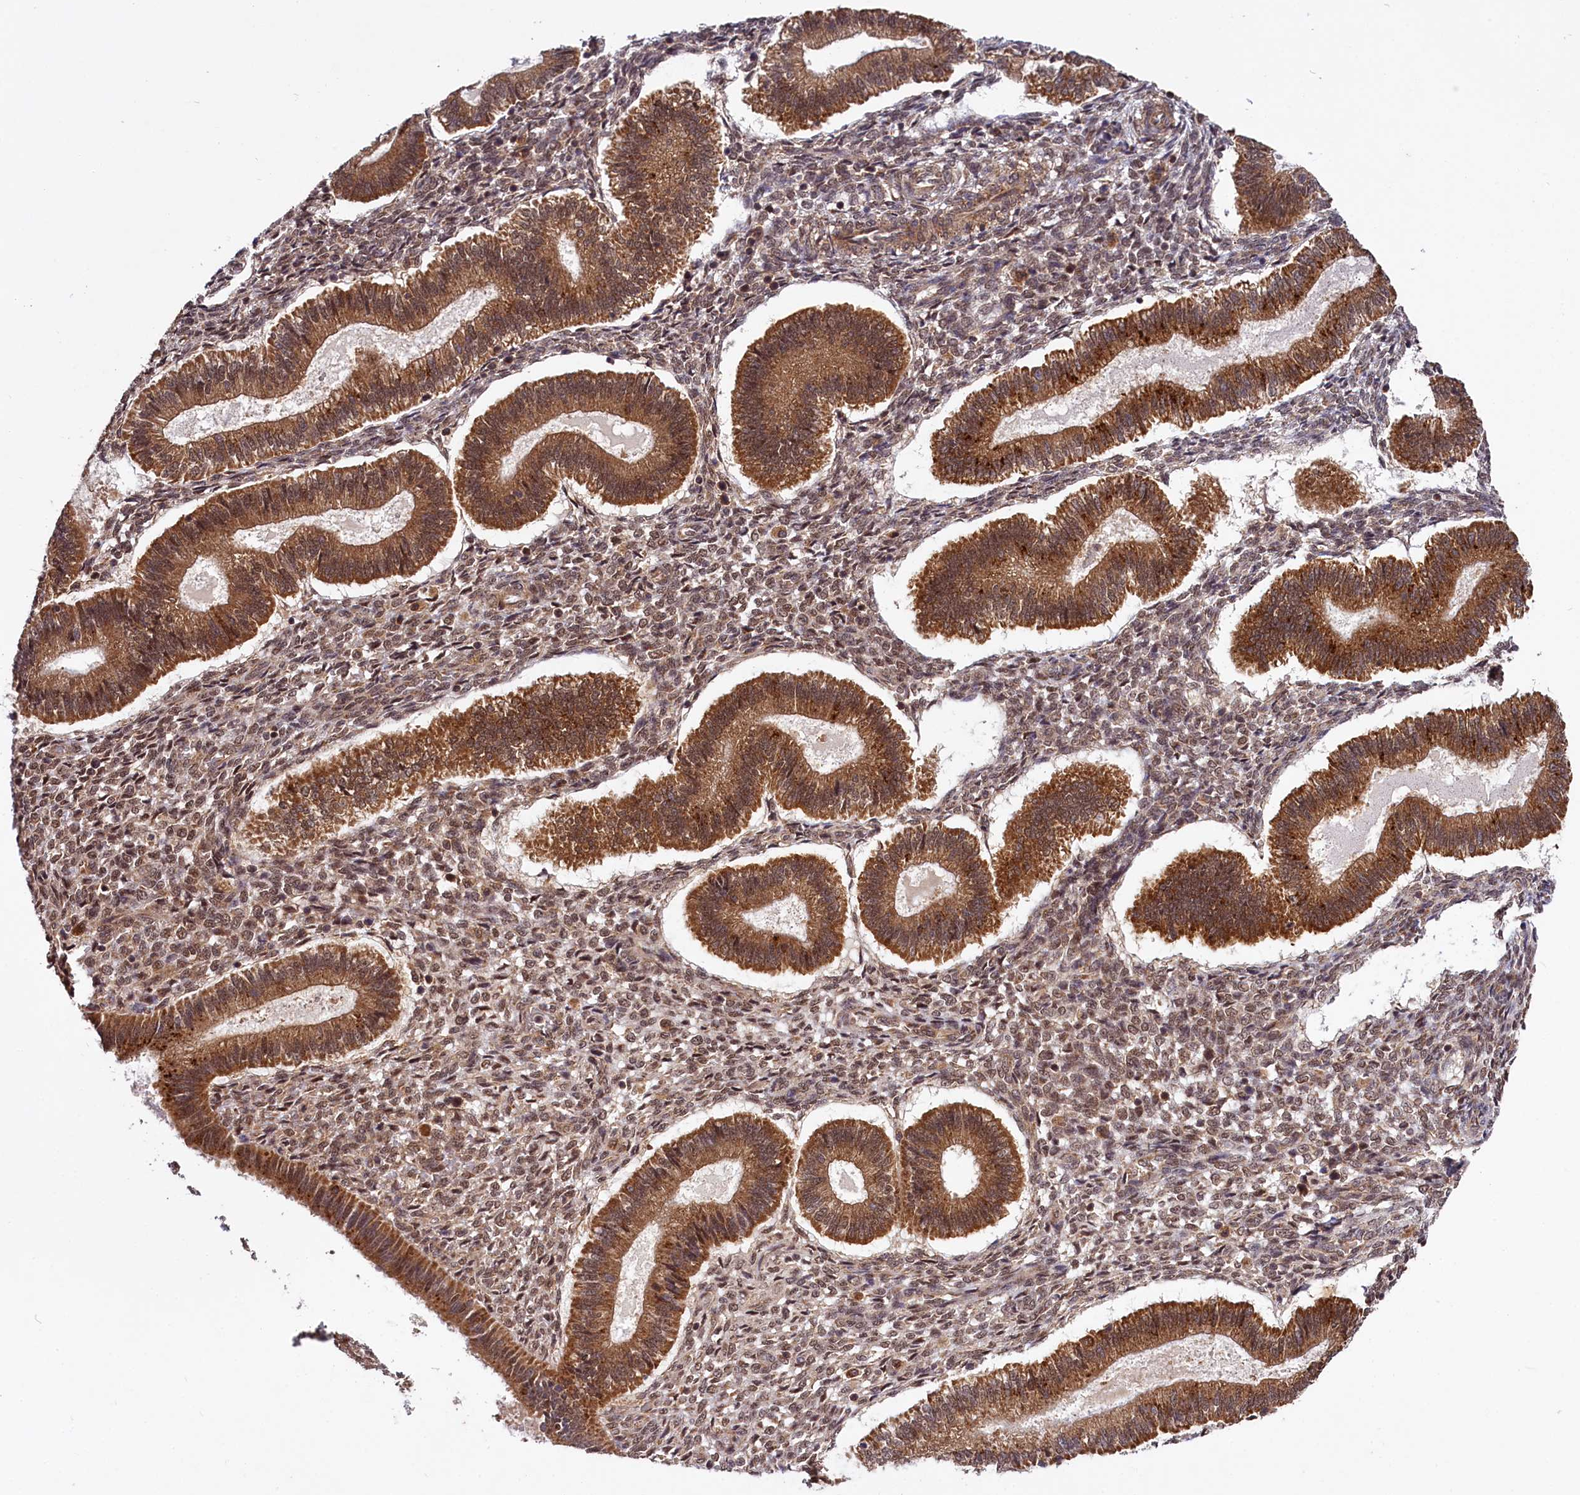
{"staining": {"intensity": "moderate", "quantity": ">75%", "location": "nuclear"}, "tissue": "endometrium", "cell_type": "Cells in endometrial stroma", "image_type": "normal", "snomed": [{"axis": "morphology", "description": "Normal tissue, NOS"}, {"axis": "topography", "description": "Endometrium"}], "caption": "This histopathology image reveals immunohistochemistry staining of benign endometrium, with medium moderate nuclear staining in about >75% of cells in endometrial stroma.", "gene": "UBE3A", "patient": {"sex": "female", "age": 25}}